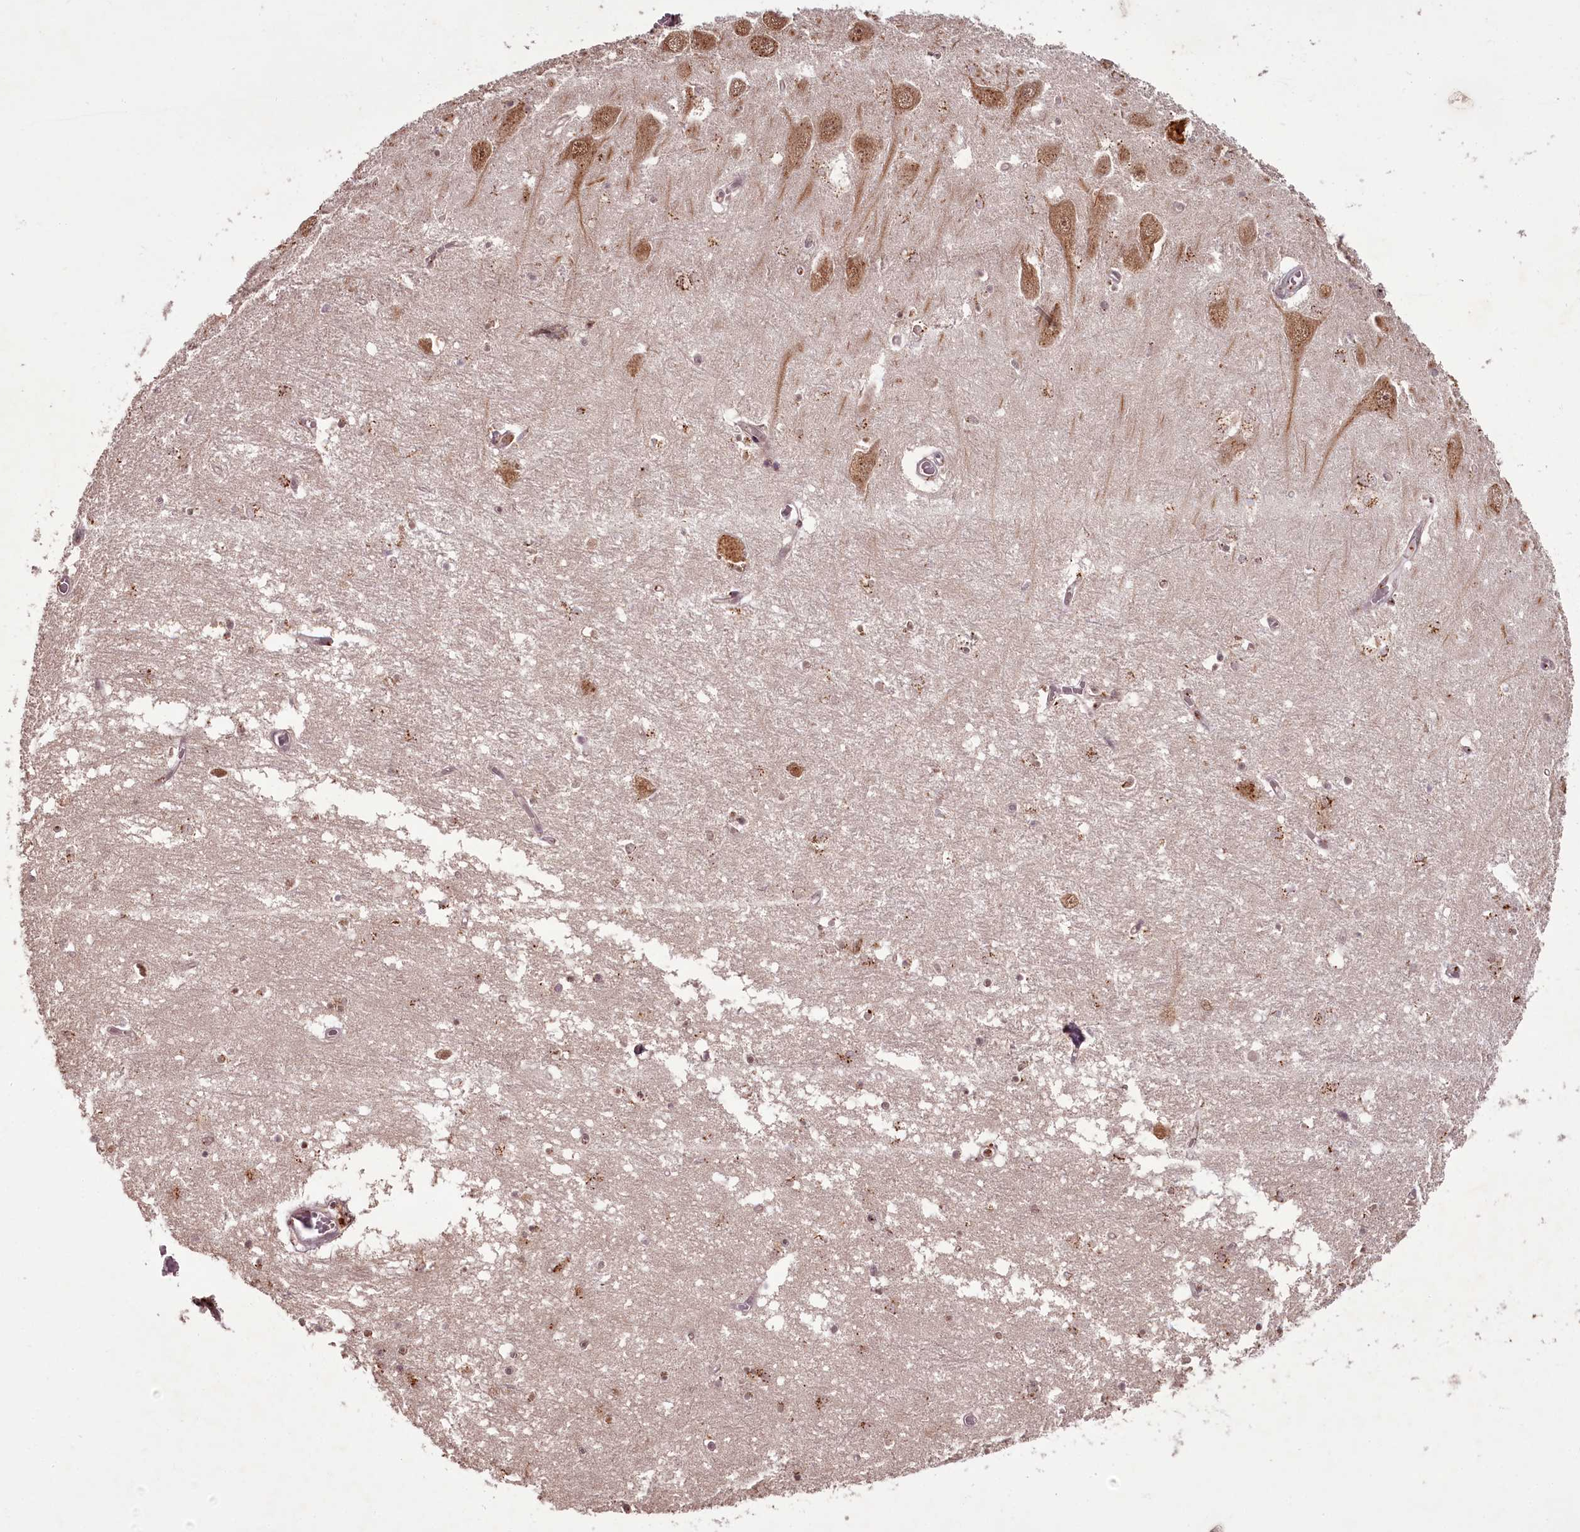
{"staining": {"intensity": "moderate", "quantity": ">75%", "location": "cytoplasmic/membranous,nuclear"}, "tissue": "hippocampus", "cell_type": "Glial cells", "image_type": "normal", "snomed": [{"axis": "morphology", "description": "Normal tissue, NOS"}, {"axis": "topography", "description": "Hippocampus"}], "caption": "The histopathology image reveals staining of benign hippocampus, revealing moderate cytoplasmic/membranous,nuclear protein staining (brown color) within glial cells. The protein is stained brown, and the nuclei are stained in blue (DAB (3,3'-diaminobenzidine) IHC with brightfield microscopy, high magnification).", "gene": "CEP83", "patient": {"sex": "male", "age": 70}}